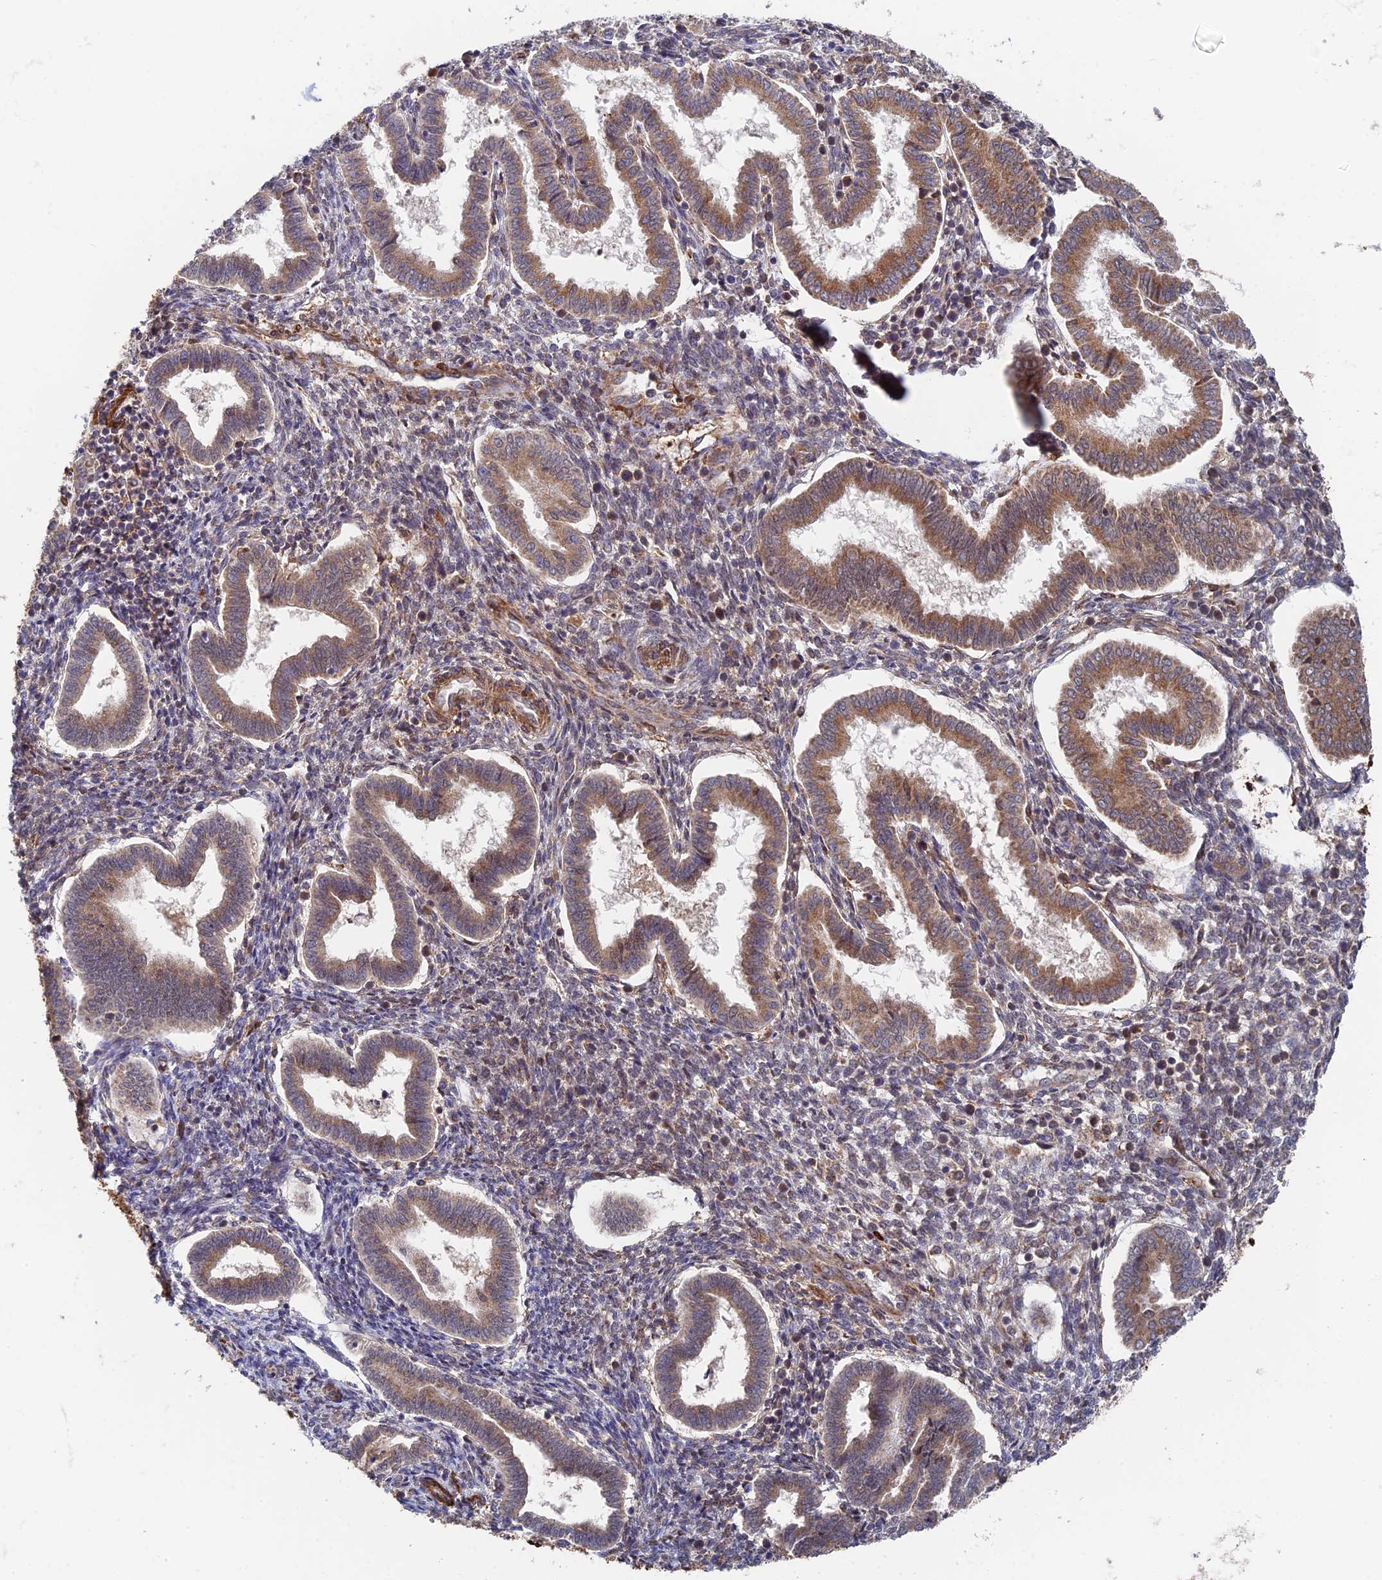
{"staining": {"intensity": "moderate", "quantity": "25%-75%", "location": "cytoplasmic/membranous"}, "tissue": "endometrium", "cell_type": "Cells in endometrial stroma", "image_type": "normal", "snomed": [{"axis": "morphology", "description": "Normal tissue, NOS"}, {"axis": "topography", "description": "Endometrium"}], "caption": "This is a photomicrograph of immunohistochemistry (IHC) staining of unremarkable endometrium, which shows moderate staining in the cytoplasmic/membranous of cells in endometrial stroma.", "gene": "ZNF320", "patient": {"sex": "female", "age": 24}}